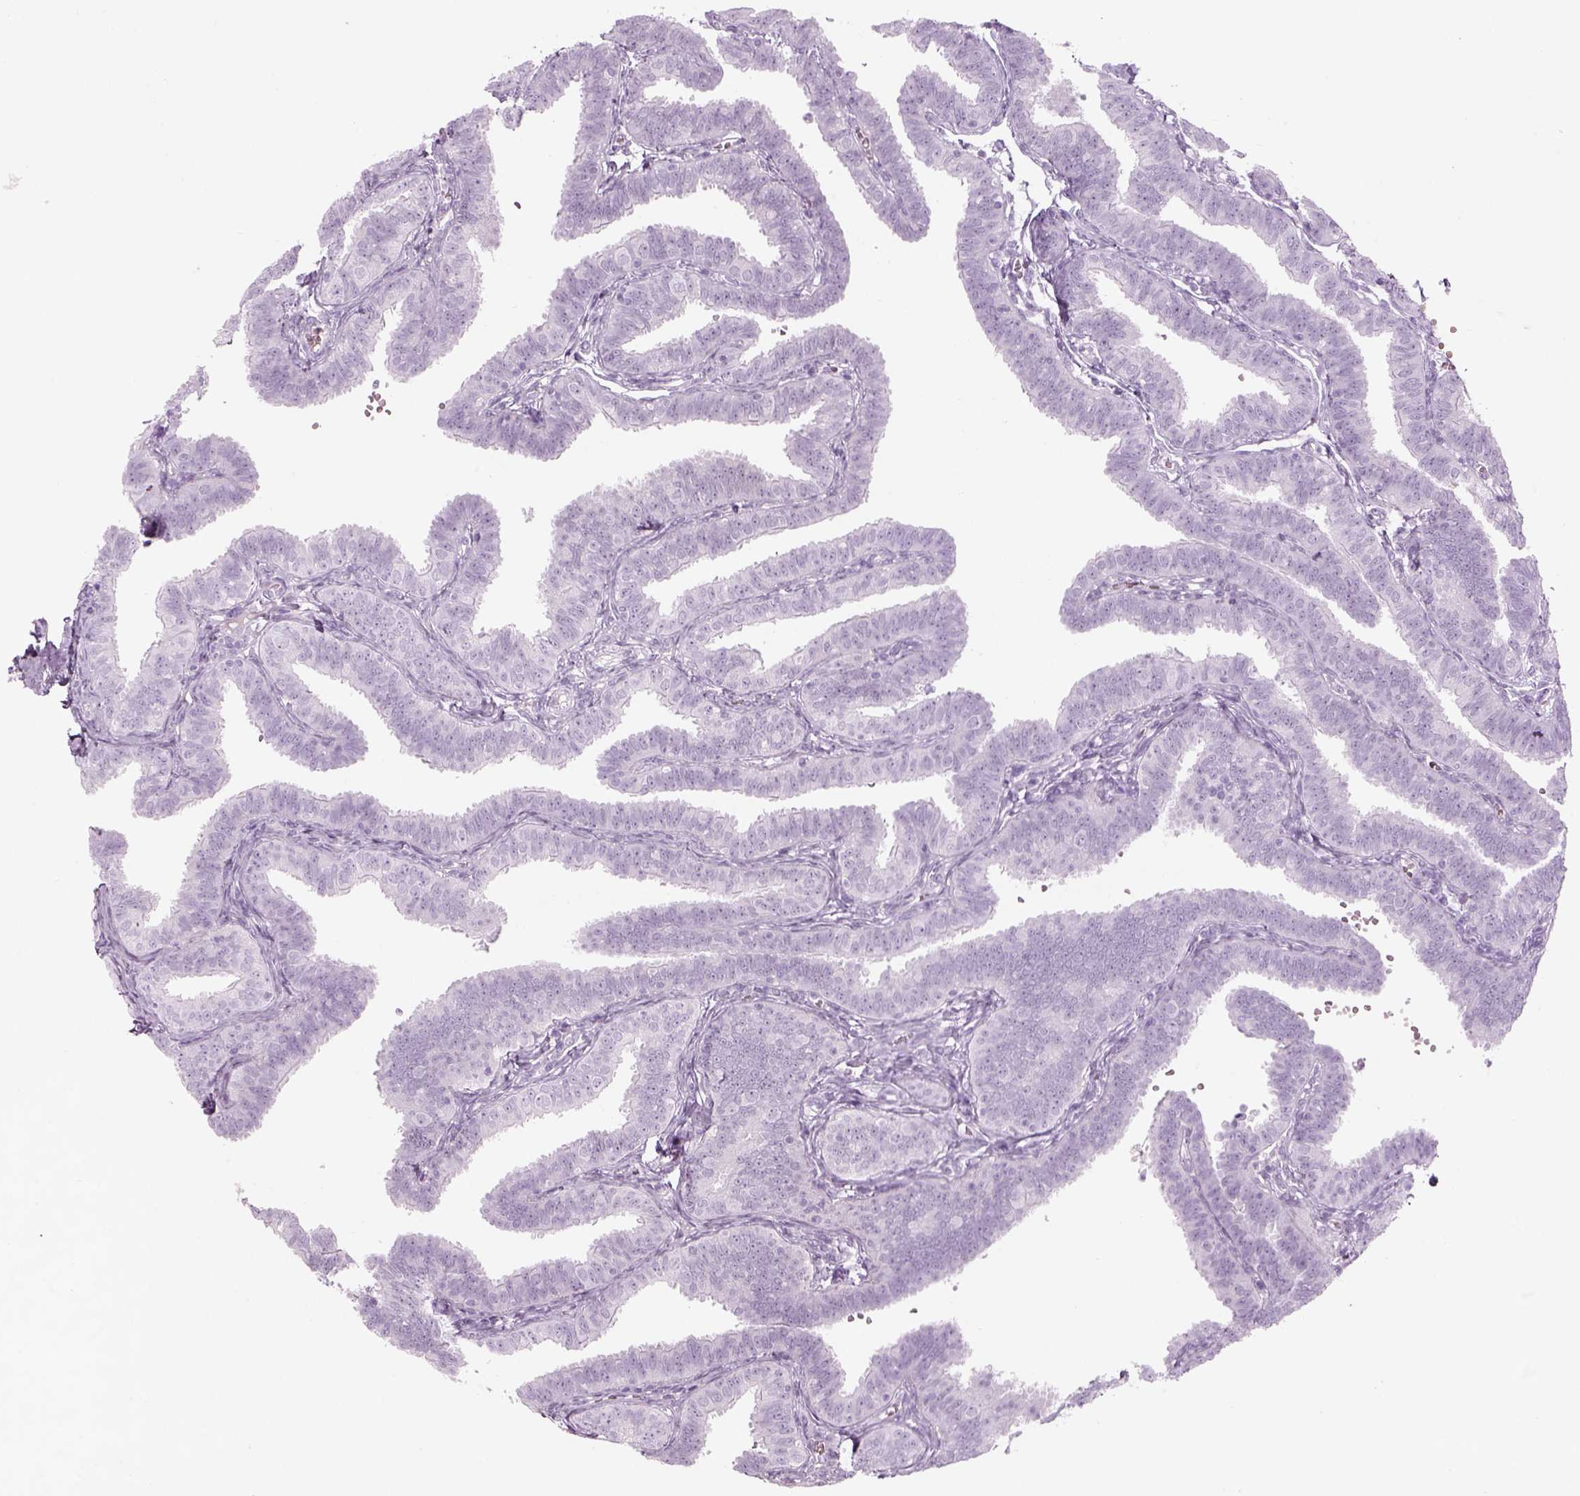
{"staining": {"intensity": "negative", "quantity": "none", "location": "none"}, "tissue": "fallopian tube", "cell_type": "Glandular cells", "image_type": "normal", "snomed": [{"axis": "morphology", "description": "Normal tissue, NOS"}, {"axis": "topography", "description": "Fallopian tube"}], "caption": "Immunohistochemistry (IHC) micrograph of benign fallopian tube: fallopian tube stained with DAB reveals no significant protein staining in glandular cells. The staining was performed using DAB to visualize the protein expression in brown, while the nuclei were stained in blue with hematoxylin (Magnification: 20x).", "gene": "SAG", "patient": {"sex": "female", "age": 25}}